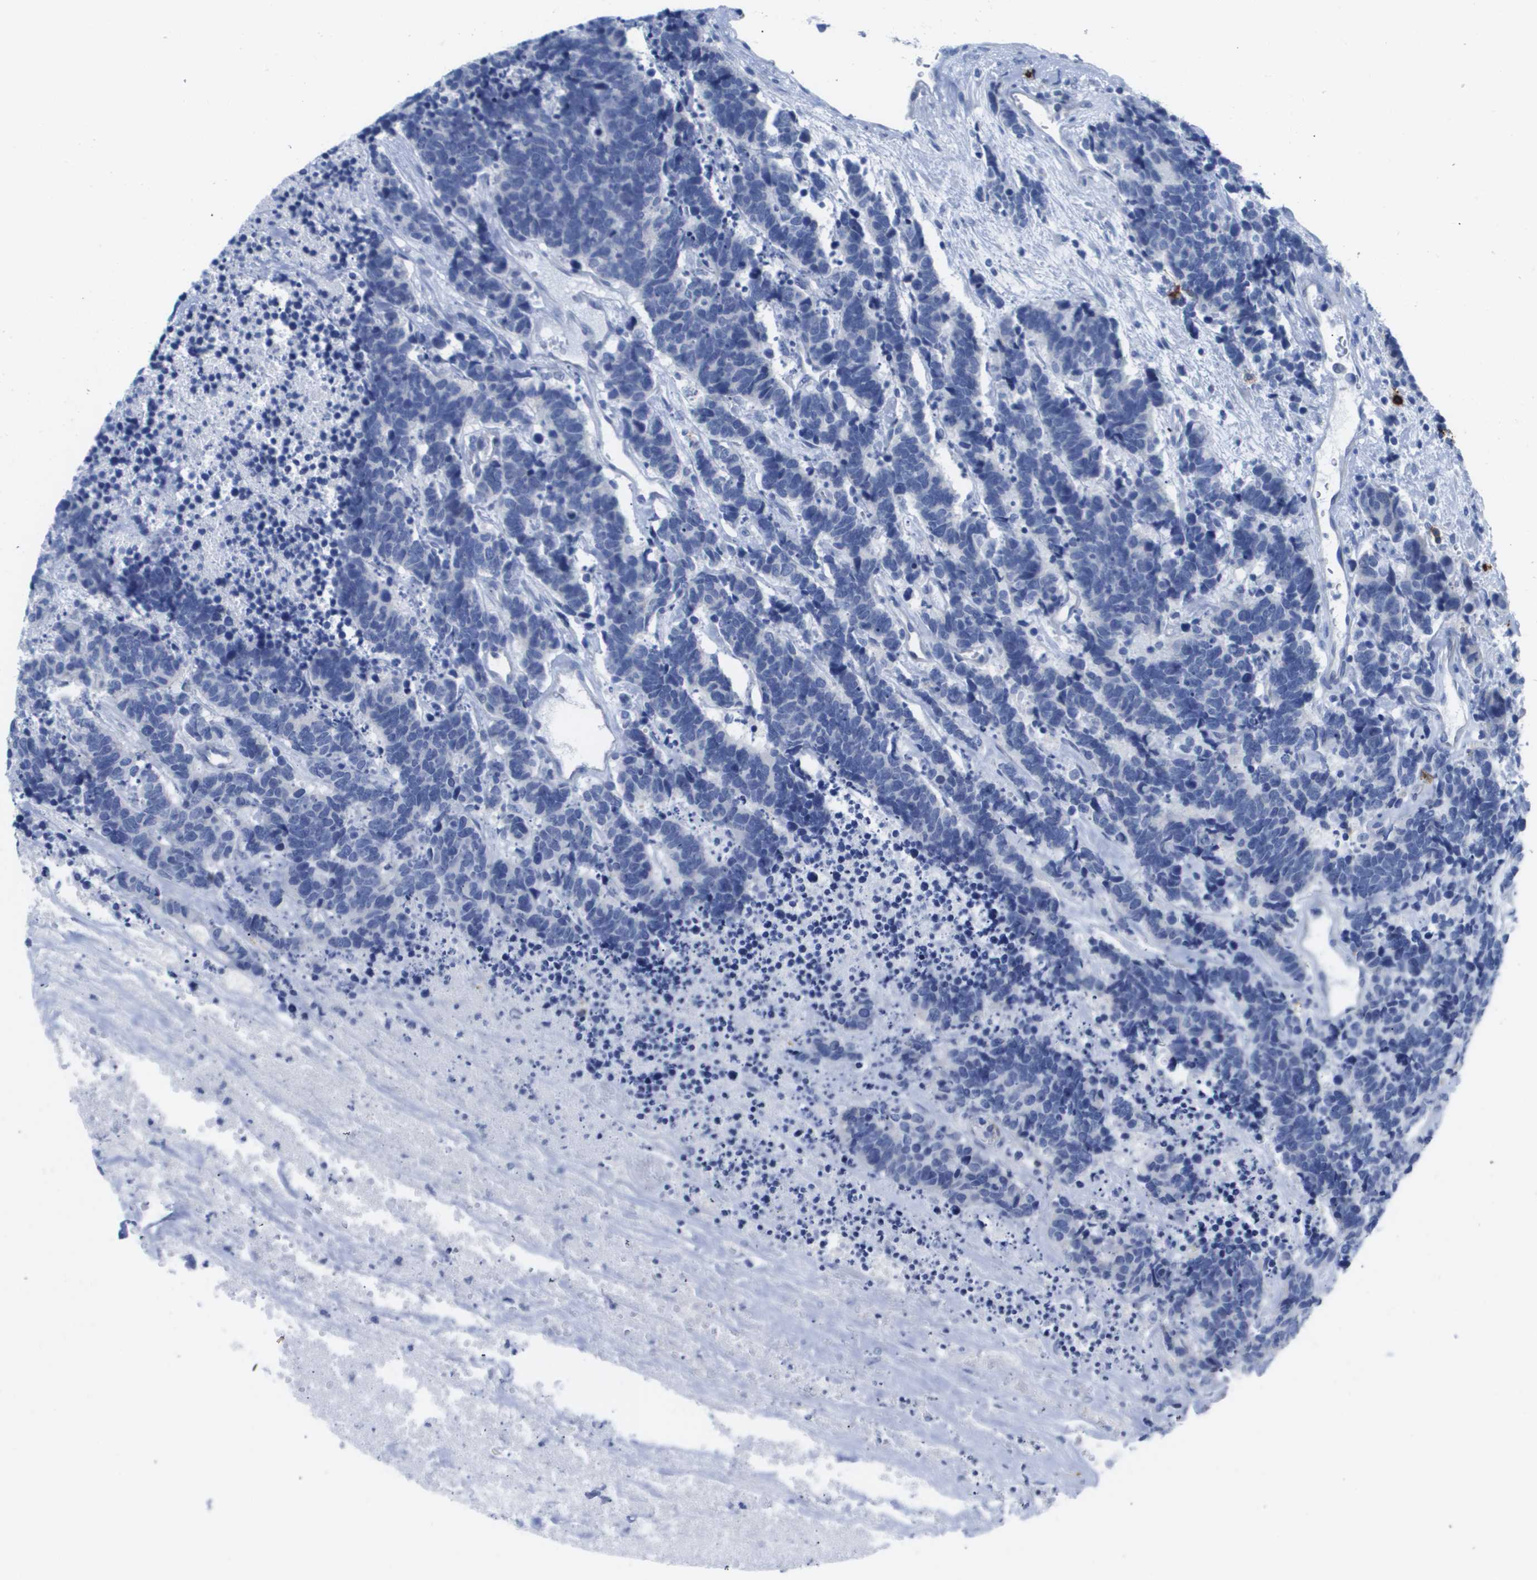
{"staining": {"intensity": "negative", "quantity": "none", "location": "none"}, "tissue": "carcinoid", "cell_type": "Tumor cells", "image_type": "cancer", "snomed": [{"axis": "morphology", "description": "Carcinoma, NOS"}, {"axis": "morphology", "description": "Carcinoid, malignant, NOS"}, {"axis": "topography", "description": "Urinary bladder"}], "caption": "Immunohistochemistry of carcinoid demonstrates no expression in tumor cells.", "gene": "MS4A1", "patient": {"sex": "male", "age": 57}}